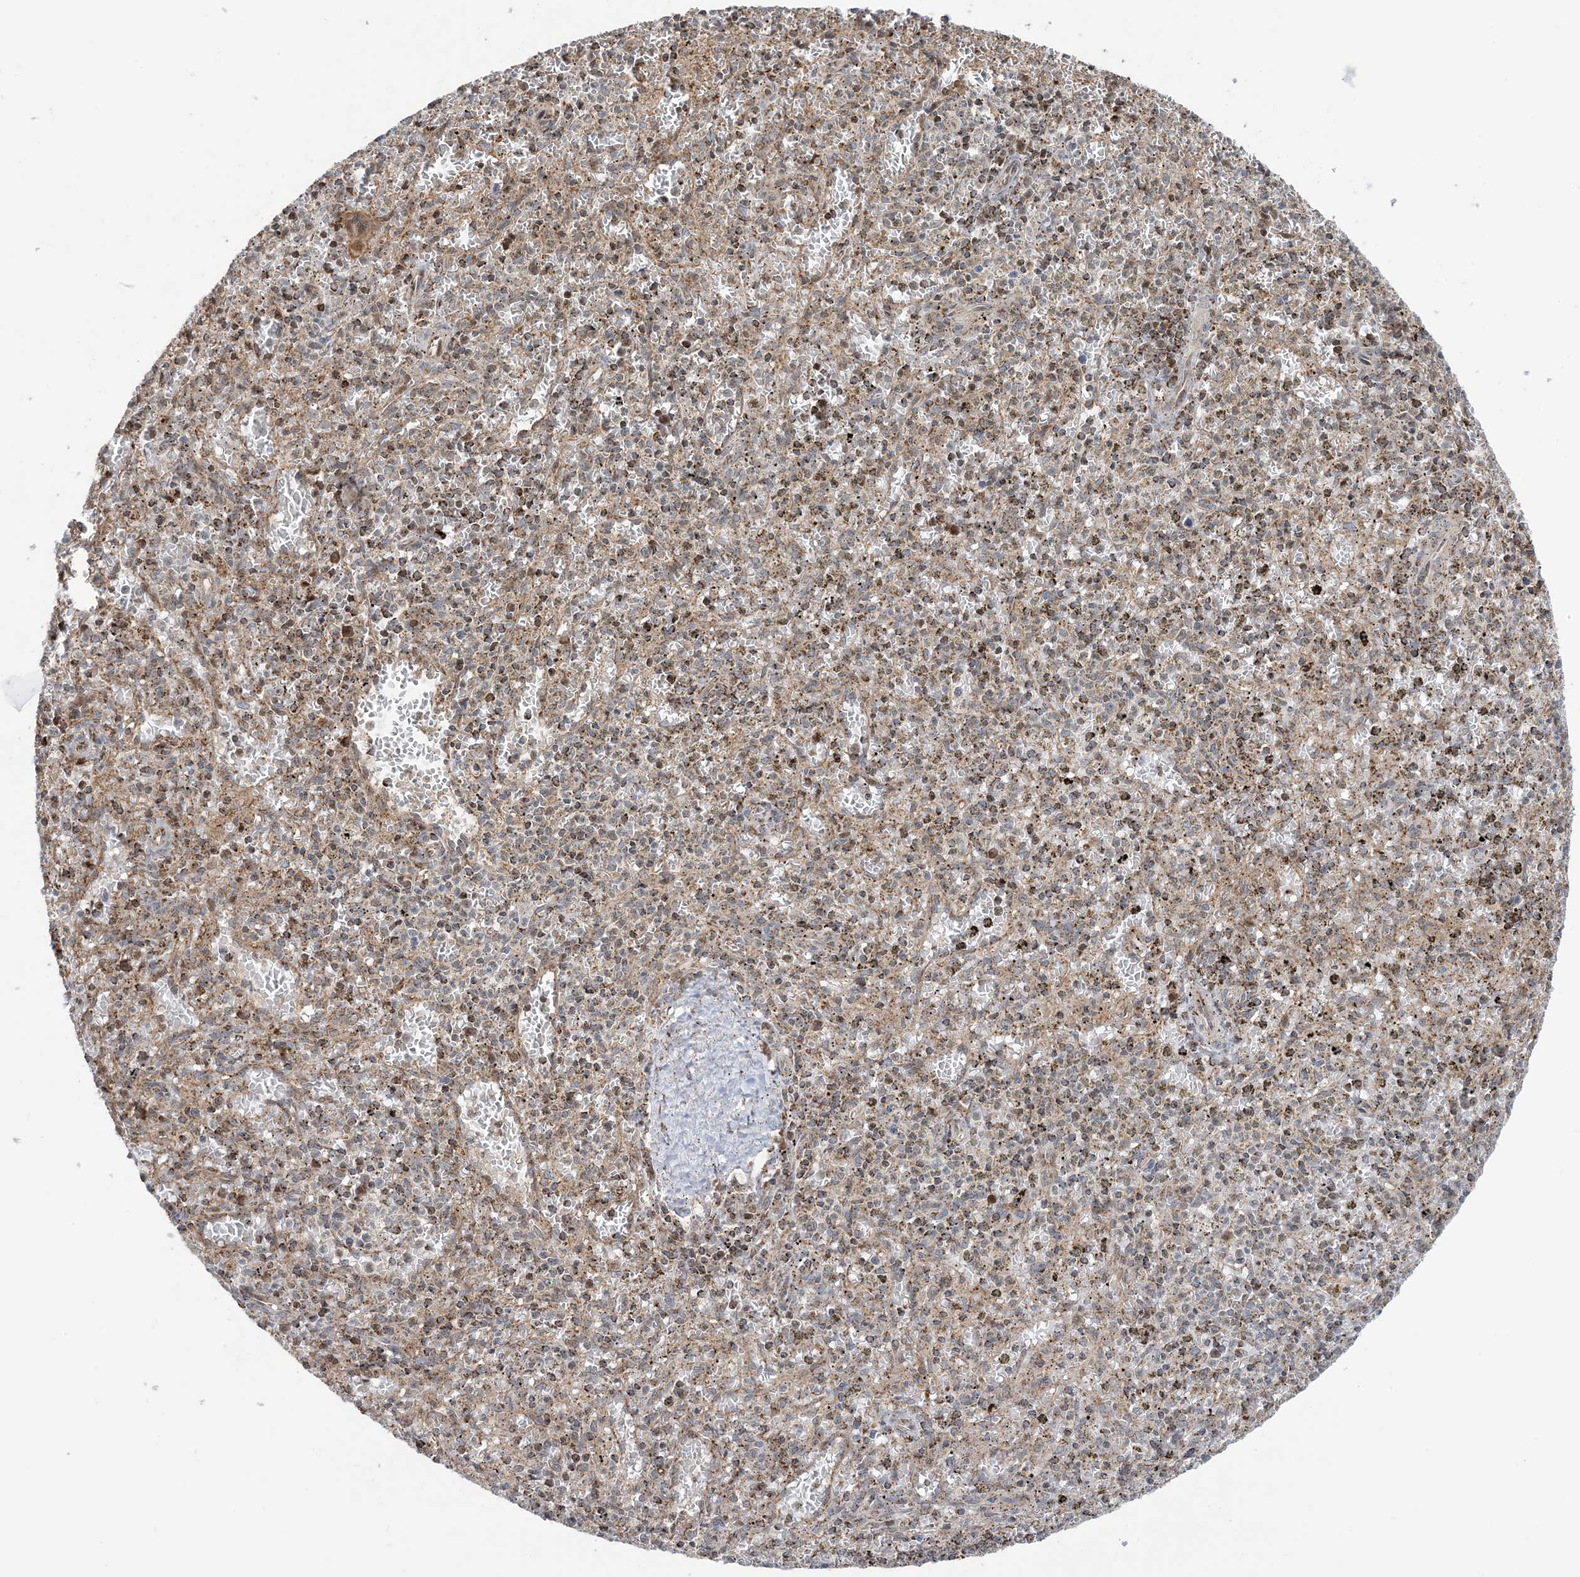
{"staining": {"intensity": "moderate", "quantity": "<25%", "location": "cytoplasmic/membranous"}, "tissue": "spleen", "cell_type": "Cells in red pulp", "image_type": "normal", "snomed": [{"axis": "morphology", "description": "Normal tissue, NOS"}, {"axis": "topography", "description": "Spleen"}], "caption": "Human spleen stained for a protein (brown) shows moderate cytoplasmic/membranous positive positivity in approximately <25% of cells in red pulp.", "gene": "MAPKBP1", "patient": {"sex": "male", "age": 72}}